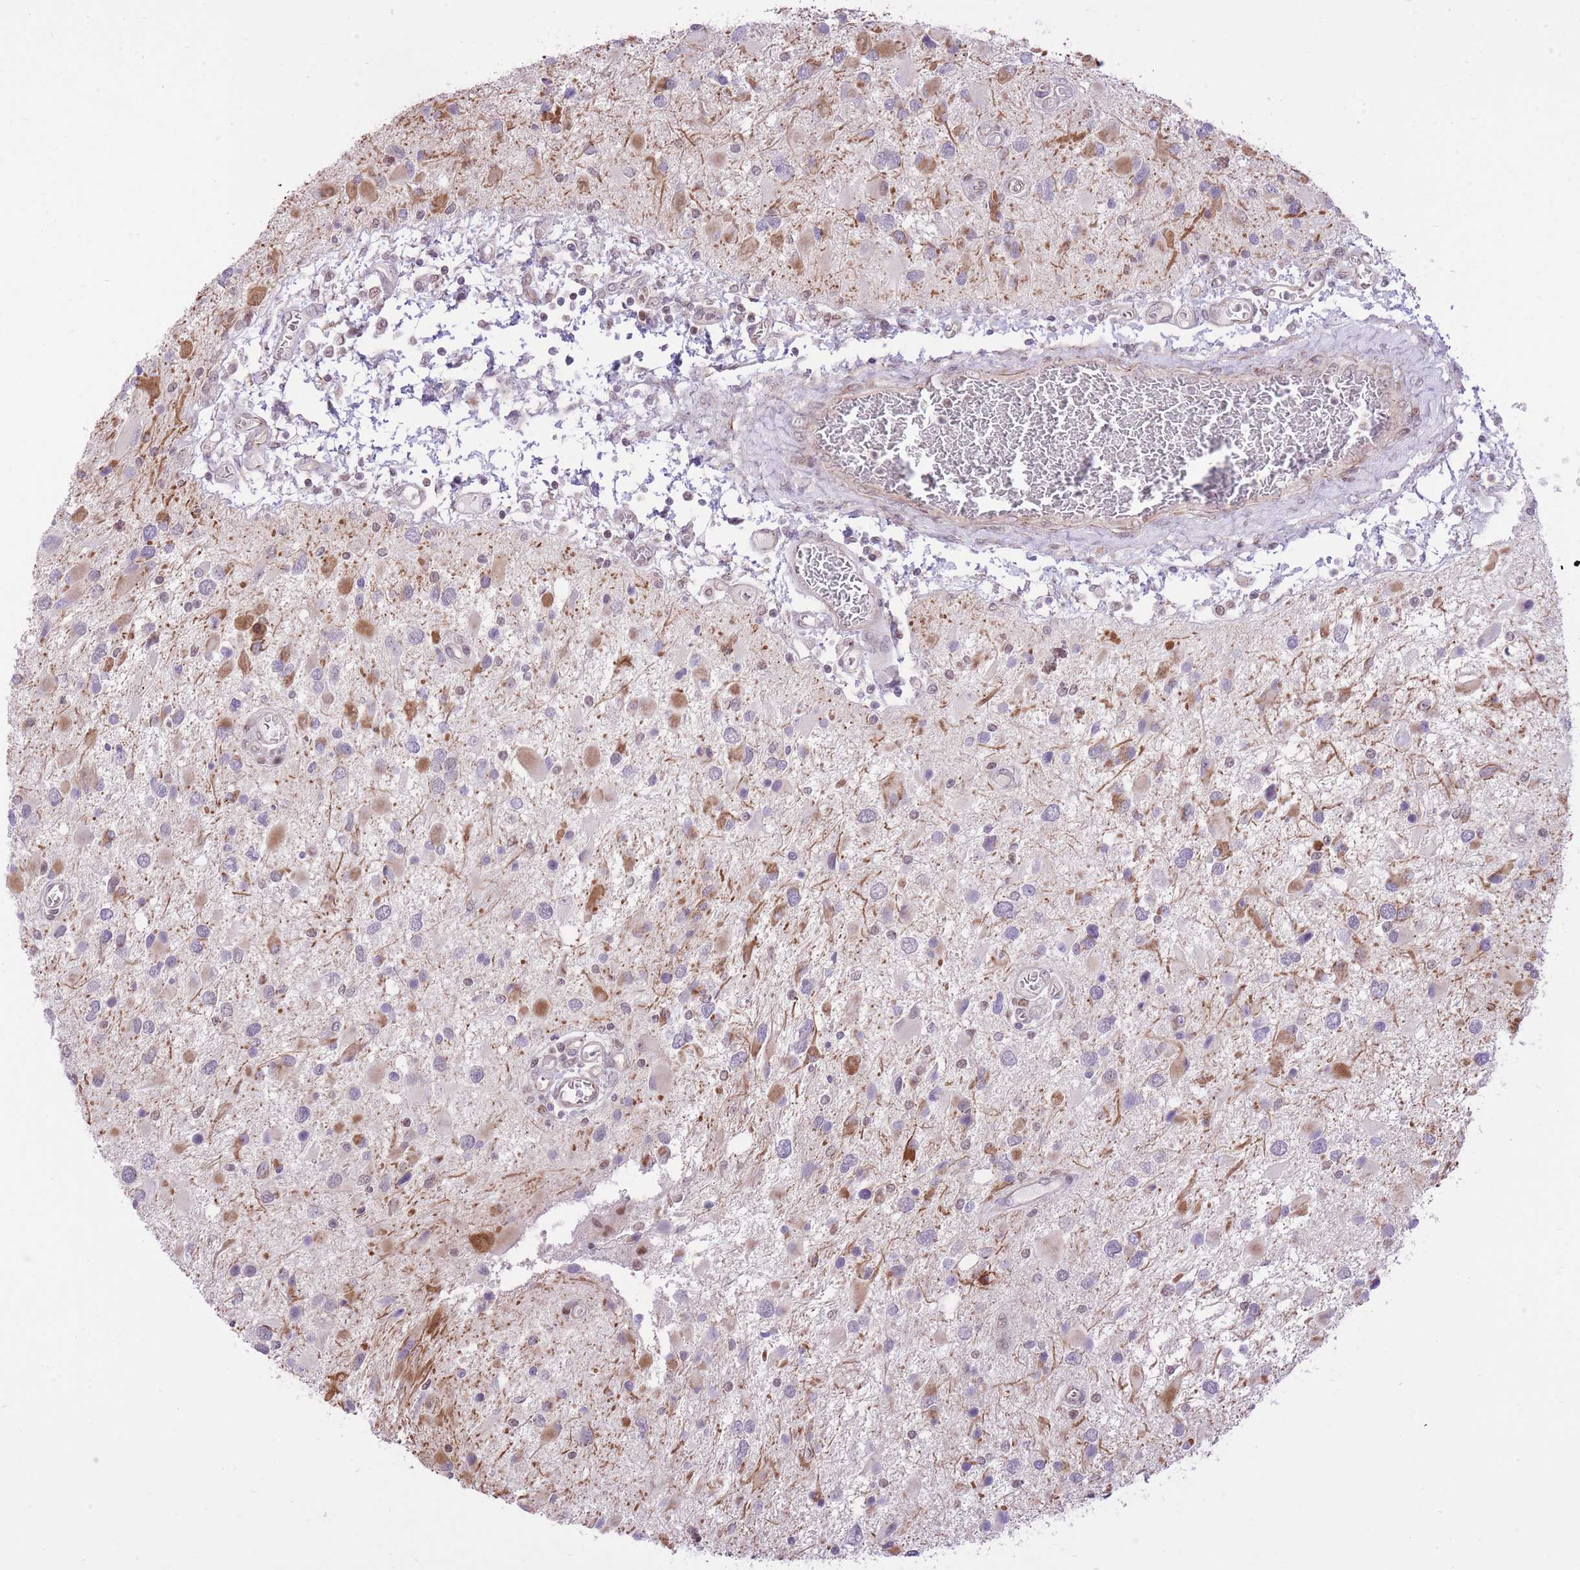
{"staining": {"intensity": "moderate", "quantity": "<25%", "location": "cytoplasmic/membranous,nuclear"}, "tissue": "glioma", "cell_type": "Tumor cells", "image_type": "cancer", "snomed": [{"axis": "morphology", "description": "Glioma, malignant, High grade"}, {"axis": "topography", "description": "Brain"}], "caption": "Glioma tissue shows moderate cytoplasmic/membranous and nuclear staining in about <25% of tumor cells", "gene": "ELL", "patient": {"sex": "male", "age": 53}}